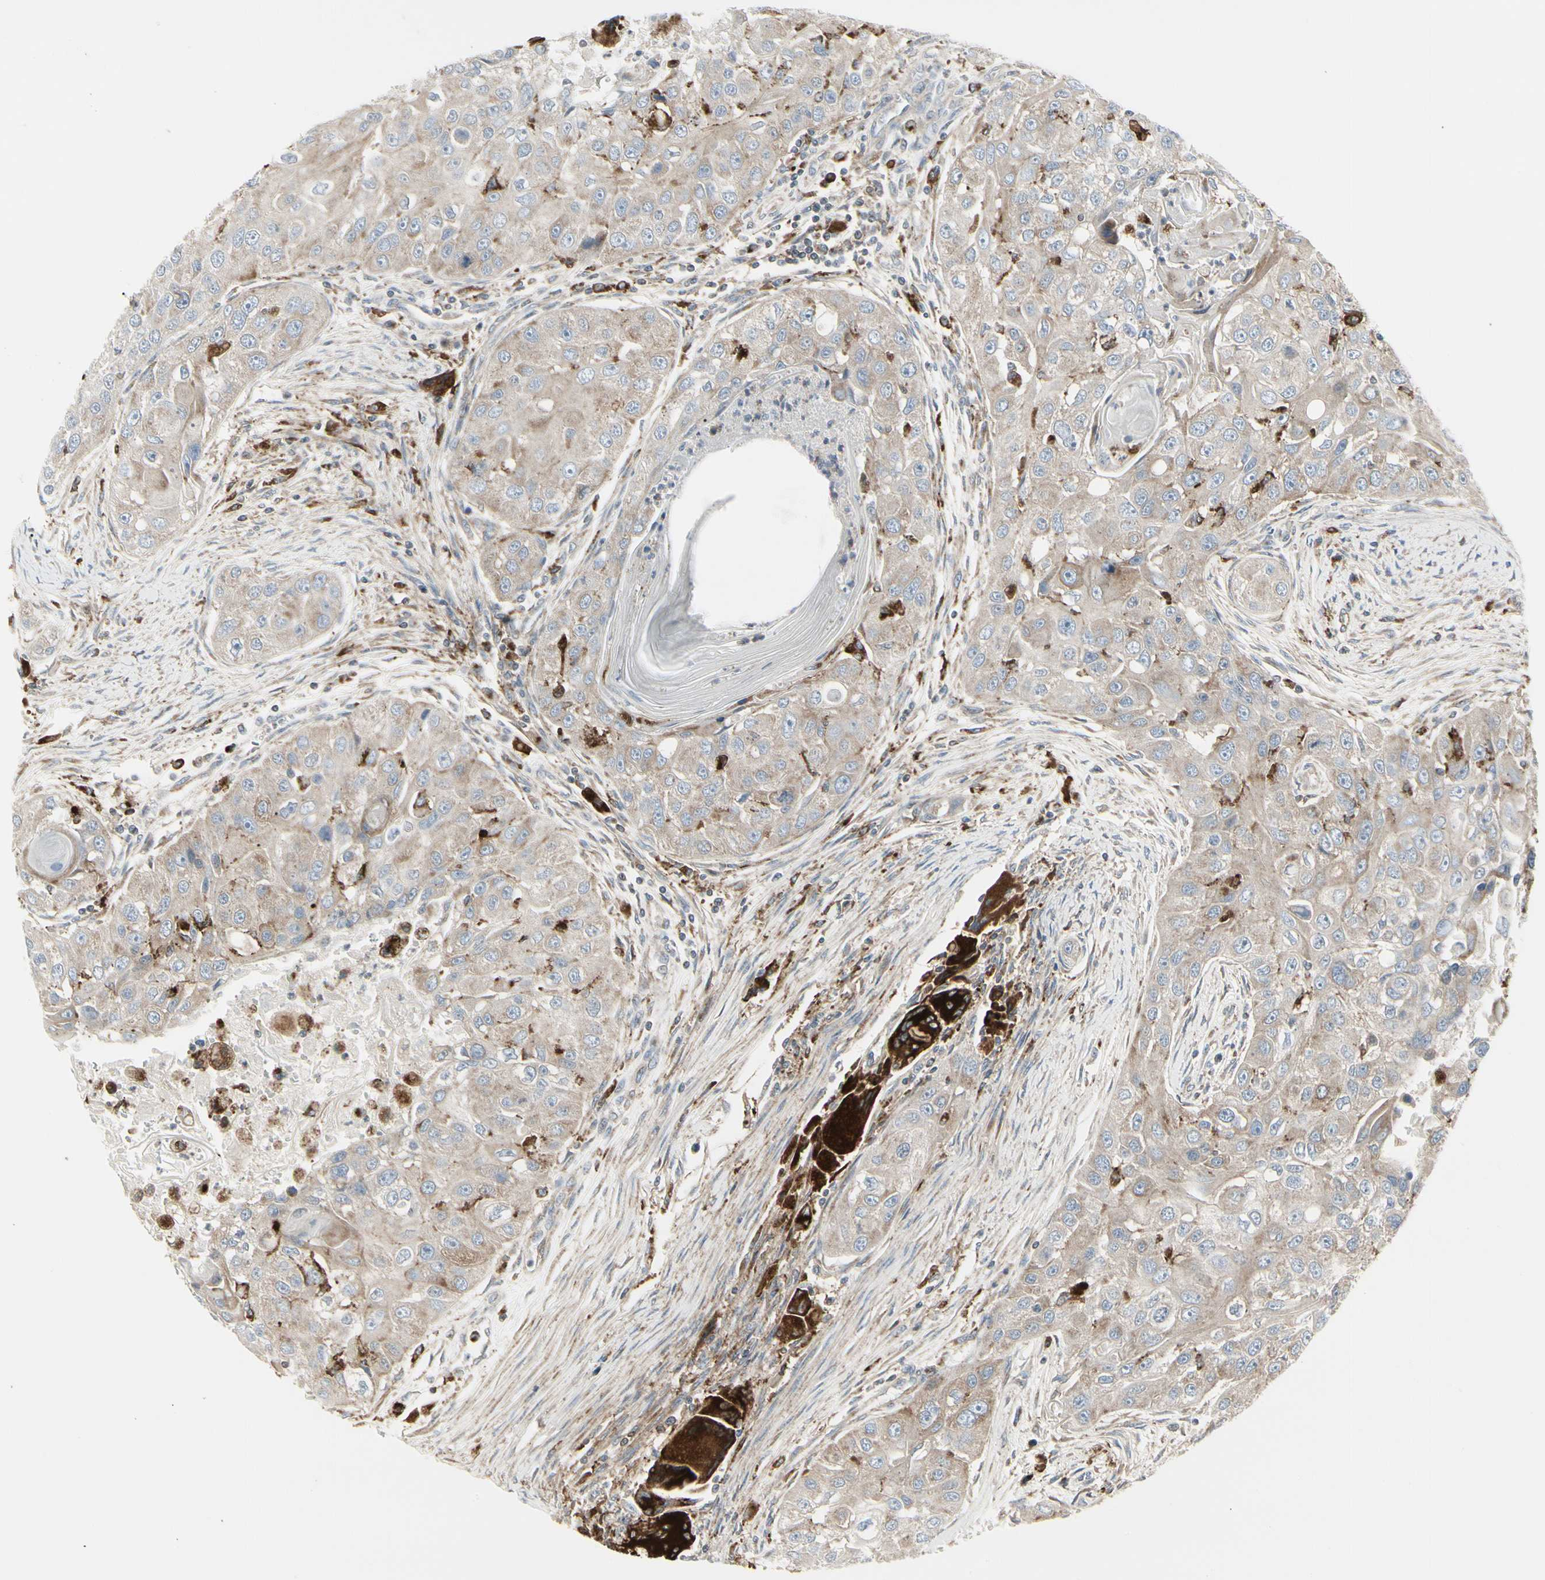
{"staining": {"intensity": "negative", "quantity": "none", "location": "none"}, "tissue": "head and neck cancer", "cell_type": "Tumor cells", "image_type": "cancer", "snomed": [{"axis": "morphology", "description": "Normal tissue, NOS"}, {"axis": "morphology", "description": "Squamous cell carcinoma, NOS"}, {"axis": "topography", "description": "Skeletal muscle"}, {"axis": "topography", "description": "Head-Neck"}], "caption": "Photomicrograph shows no significant protein positivity in tumor cells of head and neck cancer.", "gene": "ATP6V1B2", "patient": {"sex": "male", "age": 51}}